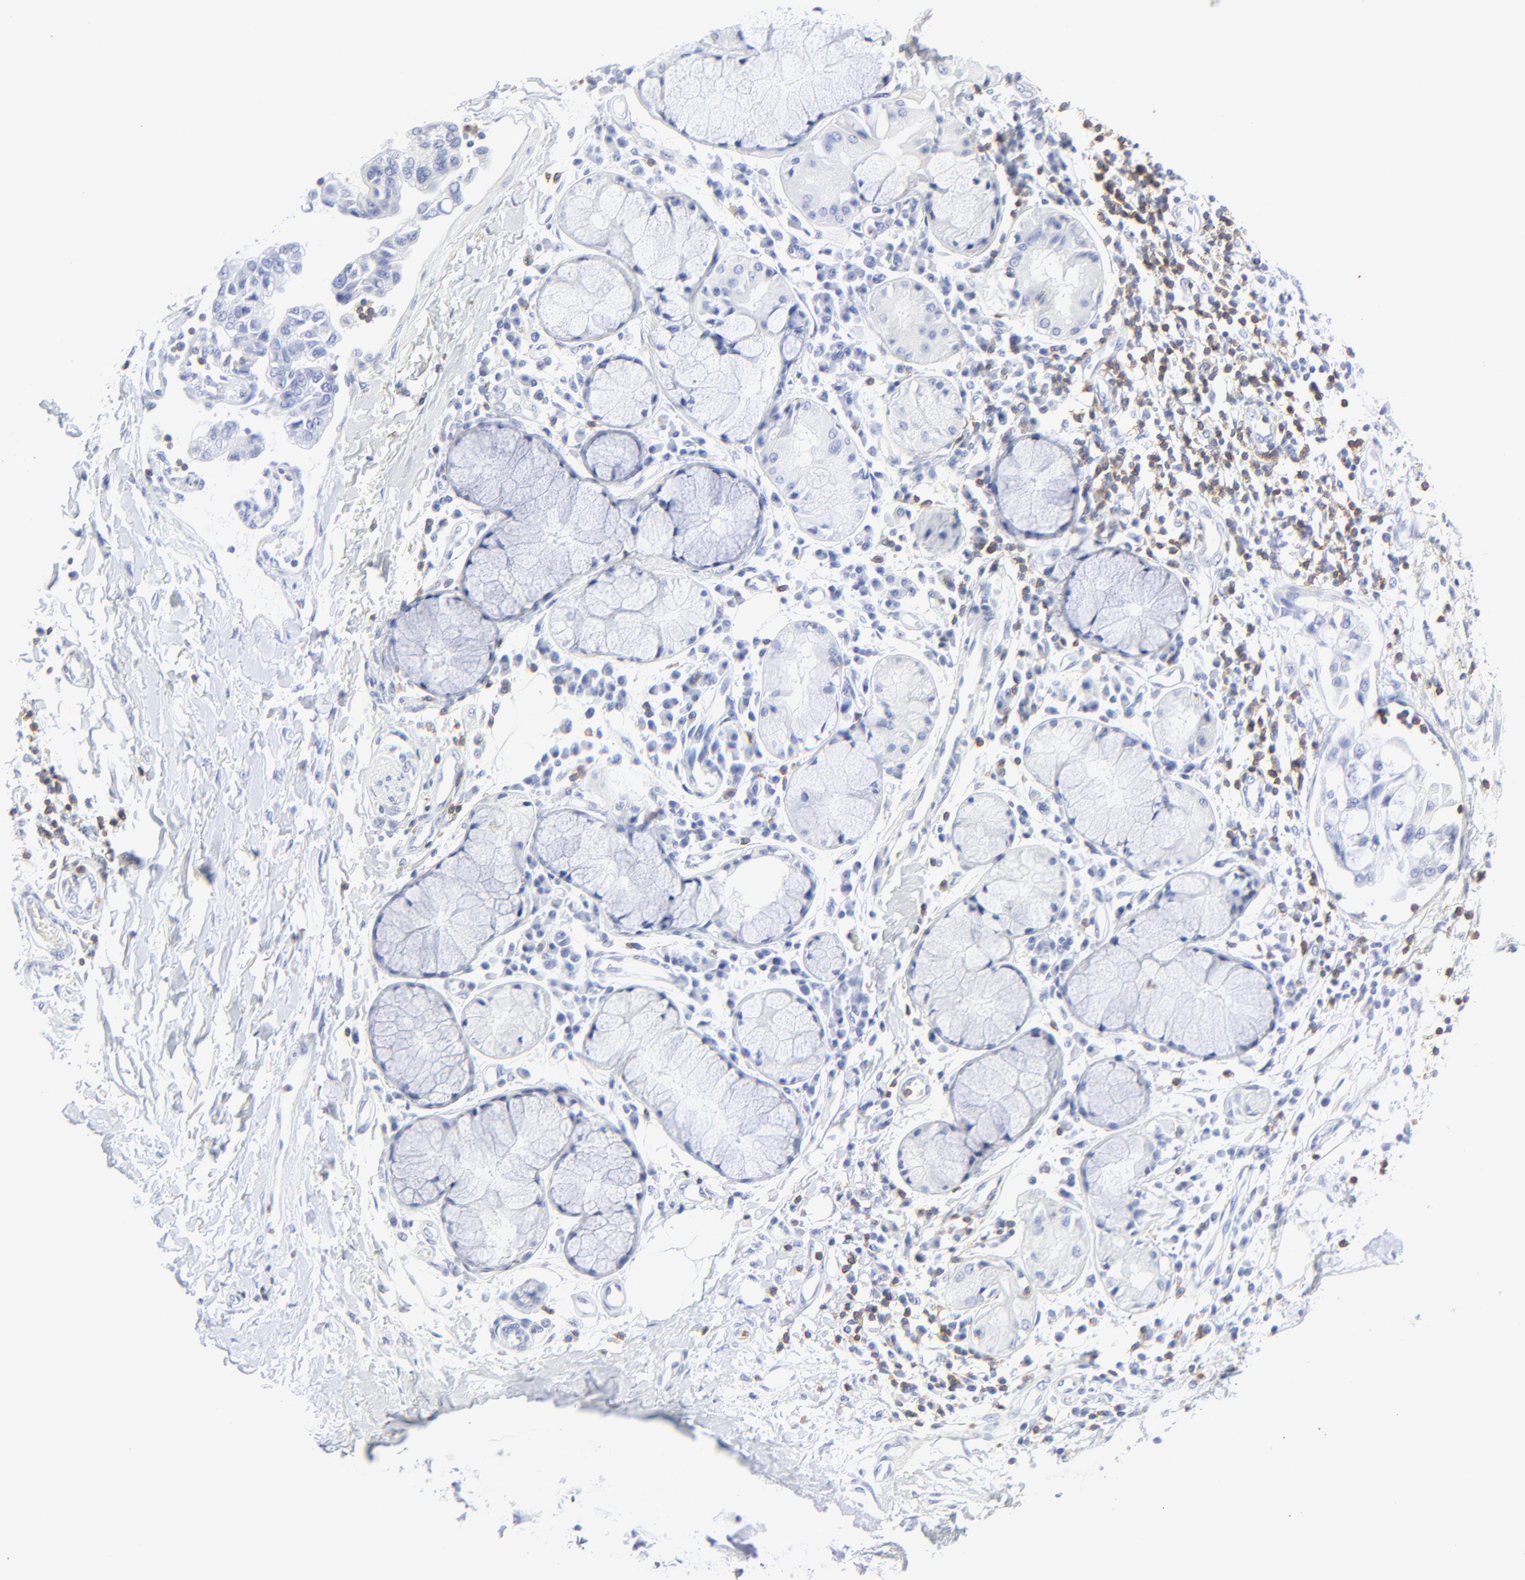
{"staining": {"intensity": "negative", "quantity": "none", "location": "none"}, "tissue": "adipose tissue", "cell_type": "Adipocytes", "image_type": "normal", "snomed": [{"axis": "morphology", "description": "Normal tissue, NOS"}, {"axis": "morphology", "description": "Adenocarcinoma, NOS"}, {"axis": "topography", "description": "Cartilage tissue"}, {"axis": "topography", "description": "Bronchus"}, {"axis": "topography", "description": "Lung"}], "caption": "The image demonstrates no staining of adipocytes in normal adipose tissue. (Stains: DAB (3,3'-diaminobenzidine) immunohistochemistry (IHC) with hematoxylin counter stain, Microscopy: brightfield microscopy at high magnification).", "gene": "LCK", "patient": {"sex": "female", "age": 67}}